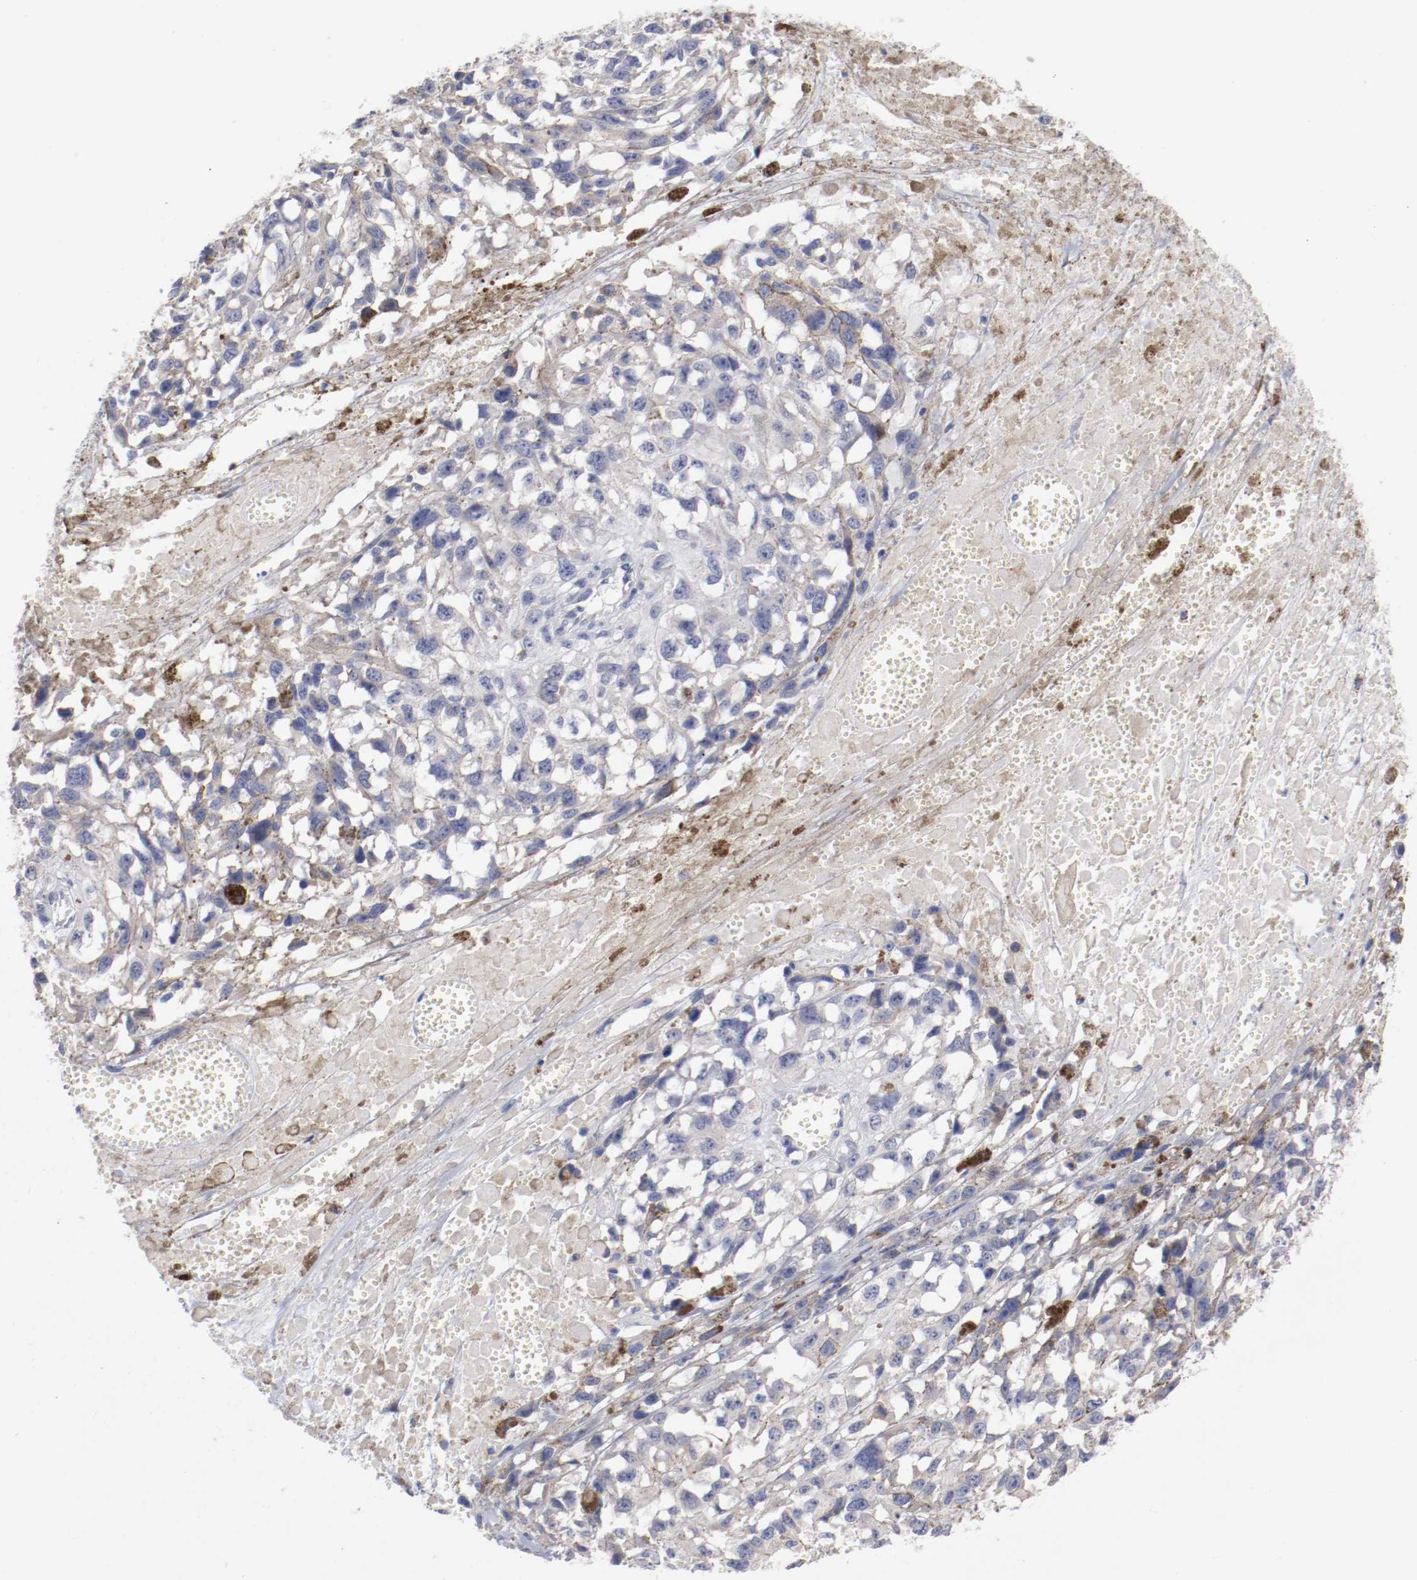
{"staining": {"intensity": "weak", "quantity": "<25%", "location": "cytoplasmic/membranous"}, "tissue": "melanoma", "cell_type": "Tumor cells", "image_type": "cancer", "snomed": [{"axis": "morphology", "description": "Malignant melanoma, Metastatic site"}, {"axis": "topography", "description": "Lymph node"}], "caption": "This is an immunohistochemistry (IHC) photomicrograph of melanoma. There is no staining in tumor cells.", "gene": "CPE", "patient": {"sex": "male", "age": 59}}